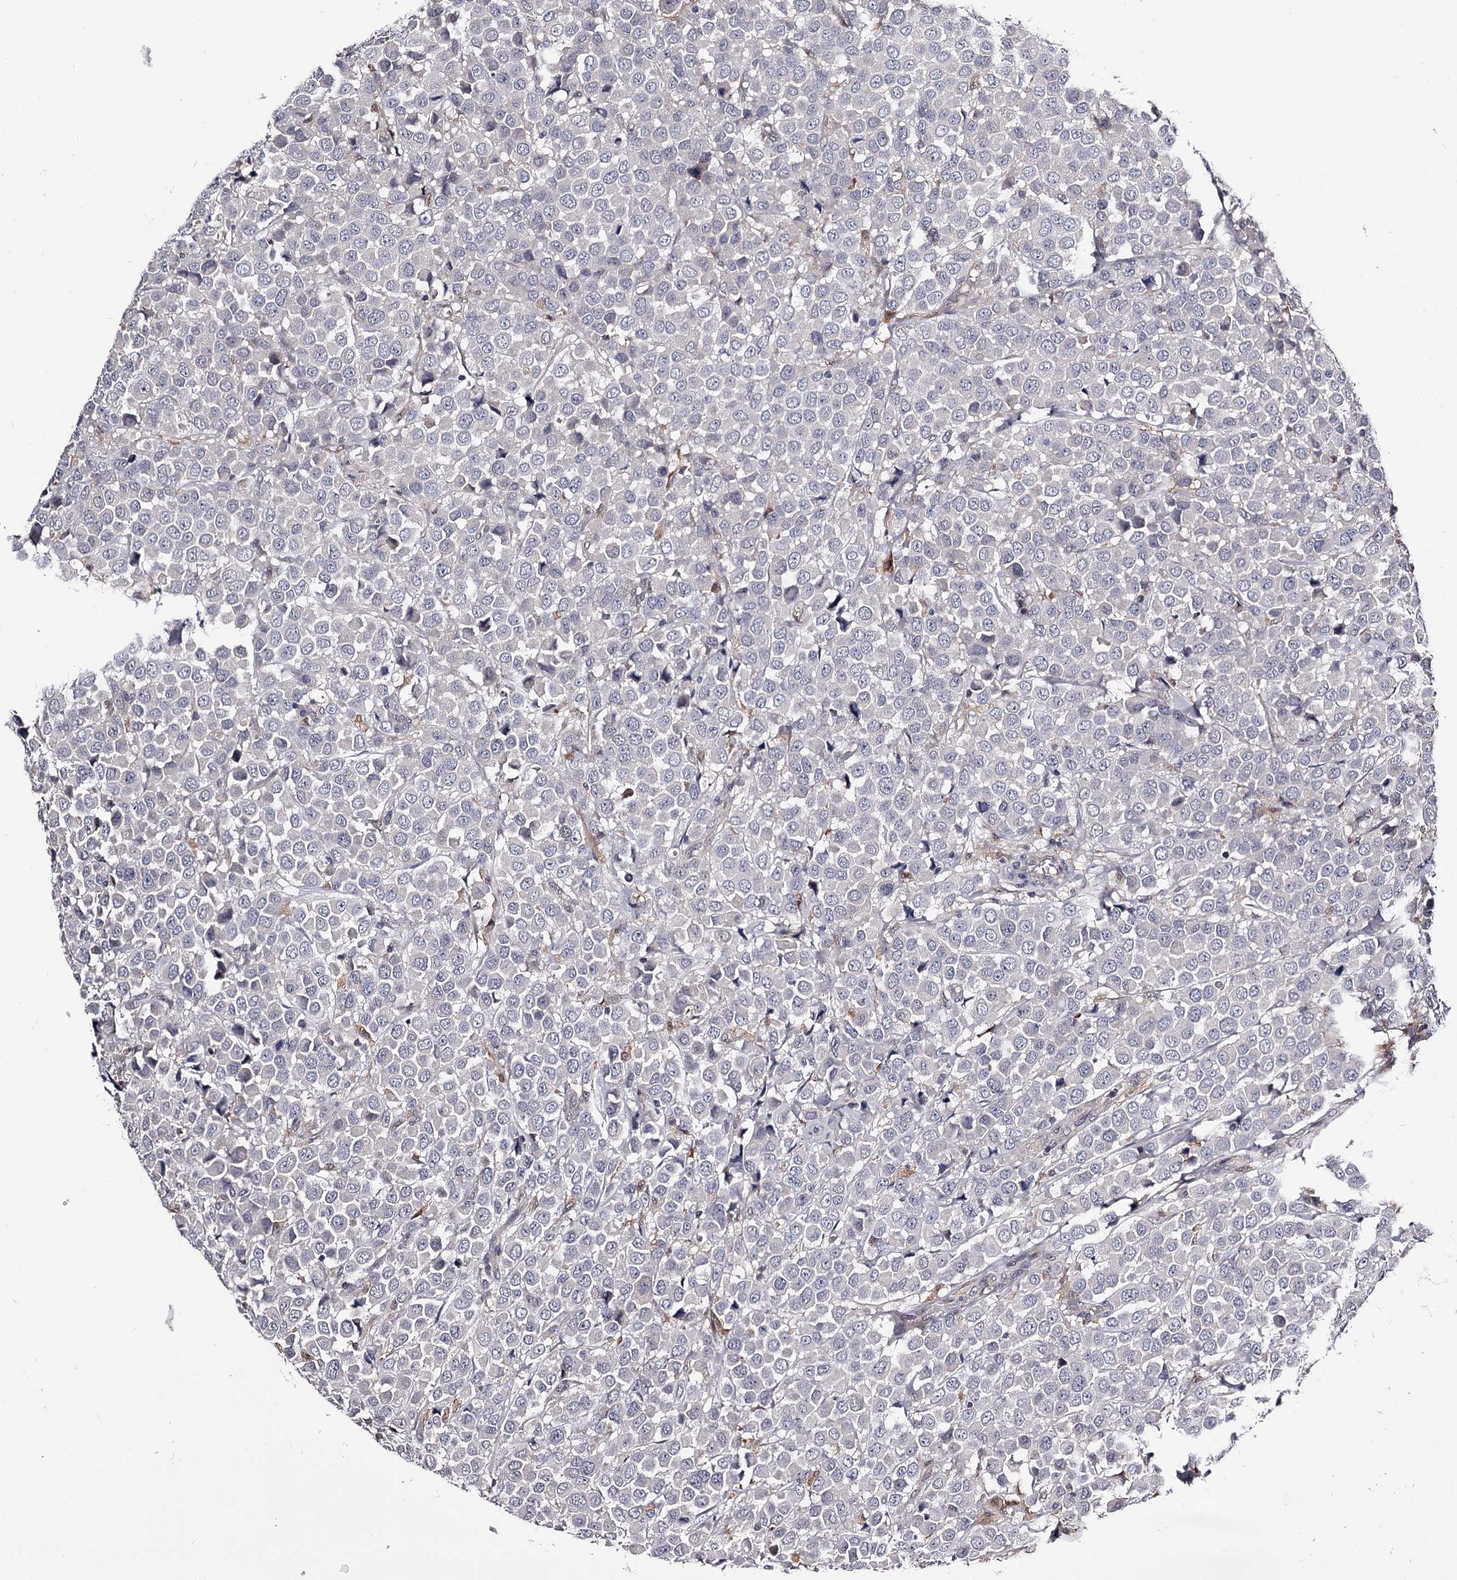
{"staining": {"intensity": "negative", "quantity": "none", "location": "none"}, "tissue": "breast cancer", "cell_type": "Tumor cells", "image_type": "cancer", "snomed": [{"axis": "morphology", "description": "Duct carcinoma"}, {"axis": "topography", "description": "Breast"}], "caption": "This is a histopathology image of immunohistochemistry (IHC) staining of breast intraductal carcinoma, which shows no staining in tumor cells.", "gene": "GSTO1", "patient": {"sex": "female", "age": 61}}